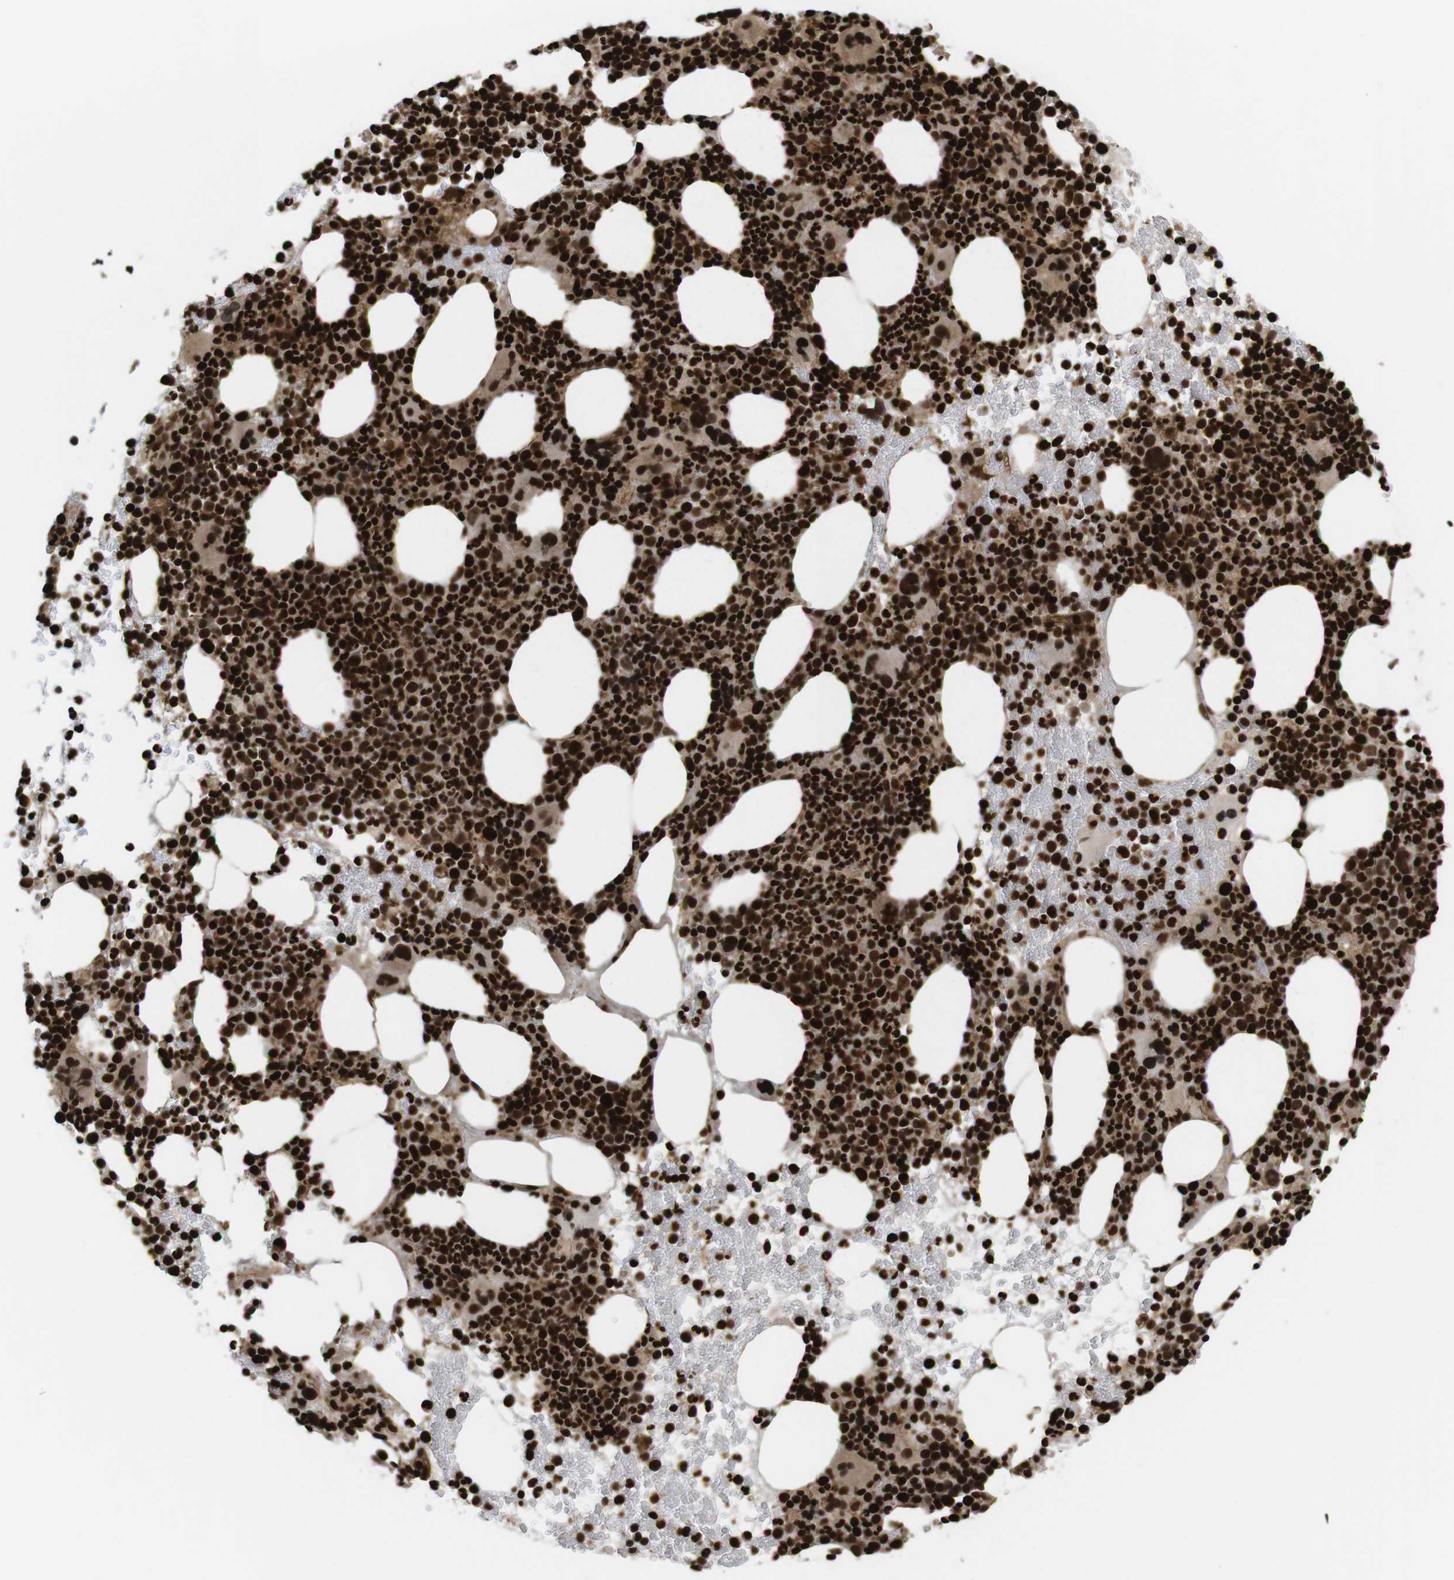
{"staining": {"intensity": "strong", "quantity": ">75%", "location": "cytoplasmic/membranous,nuclear"}, "tissue": "bone marrow", "cell_type": "Hematopoietic cells", "image_type": "normal", "snomed": [{"axis": "morphology", "description": "Normal tissue, NOS"}, {"axis": "morphology", "description": "Inflammation, NOS"}, {"axis": "topography", "description": "Bone marrow"}], "caption": "An IHC micrograph of benign tissue is shown. Protein staining in brown labels strong cytoplasmic/membranous,nuclear positivity in bone marrow within hematopoietic cells. The protein of interest is stained brown, and the nuclei are stained in blue (DAB (3,3'-diaminobenzidine) IHC with brightfield microscopy, high magnification).", "gene": "SP2", "patient": {"sex": "male", "age": 73}}